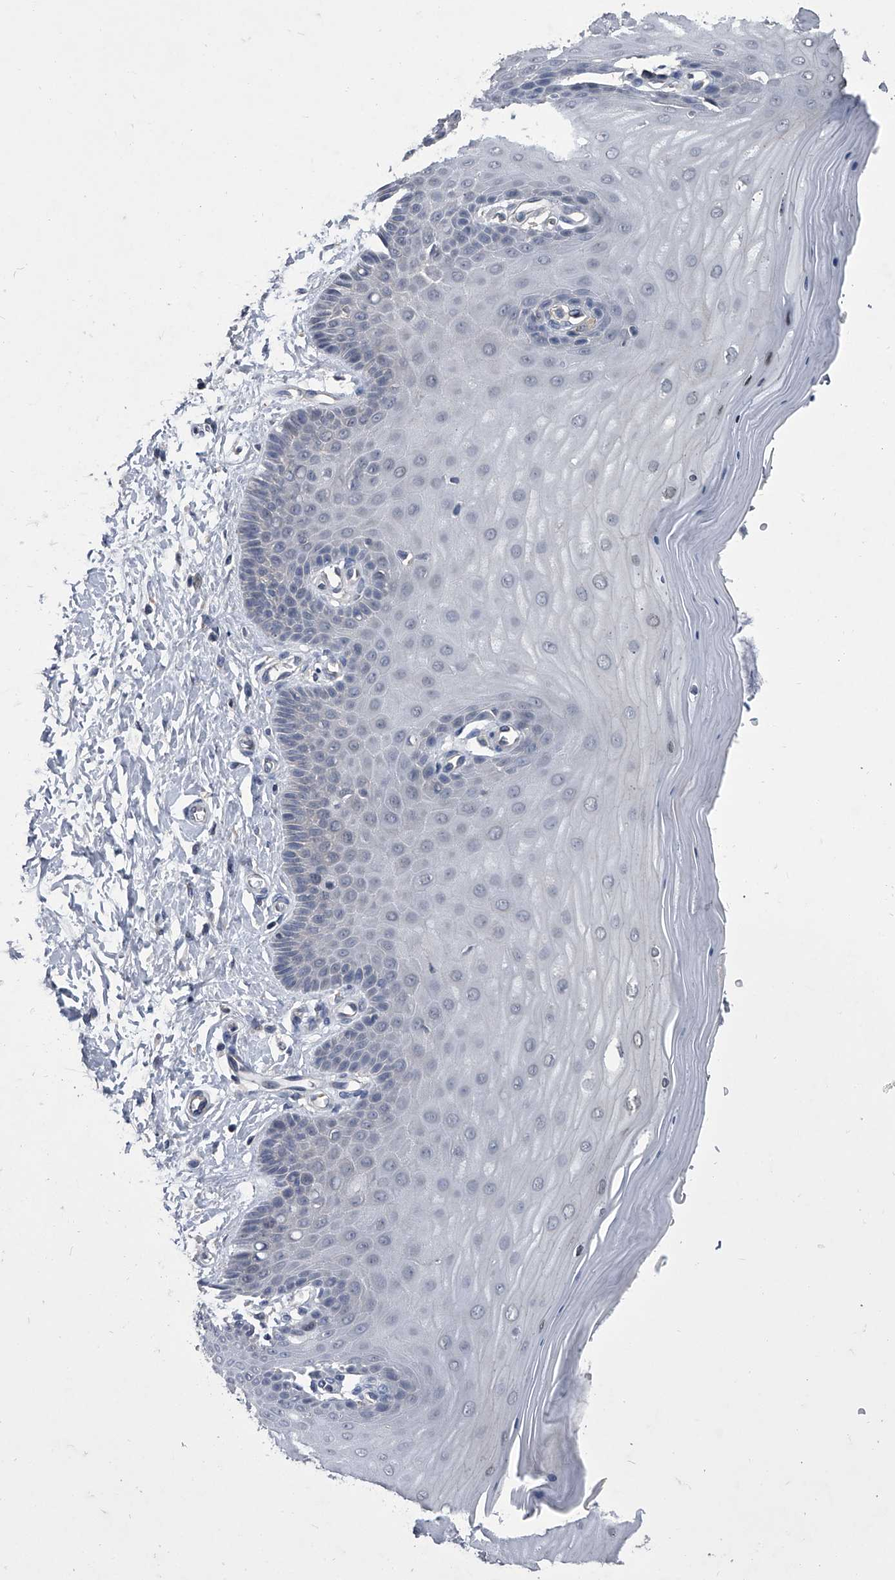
{"staining": {"intensity": "negative", "quantity": "none", "location": "none"}, "tissue": "cervix", "cell_type": "Glandular cells", "image_type": "normal", "snomed": [{"axis": "morphology", "description": "Normal tissue, NOS"}, {"axis": "topography", "description": "Cervix"}], "caption": "DAB (3,3'-diaminobenzidine) immunohistochemical staining of unremarkable cervix shows no significant expression in glandular cells. (Brightfield microscopy of DAB IHC at high magnification).", "gene": "MAP4K3", "patient": {"sex": "female", "age": 55}}